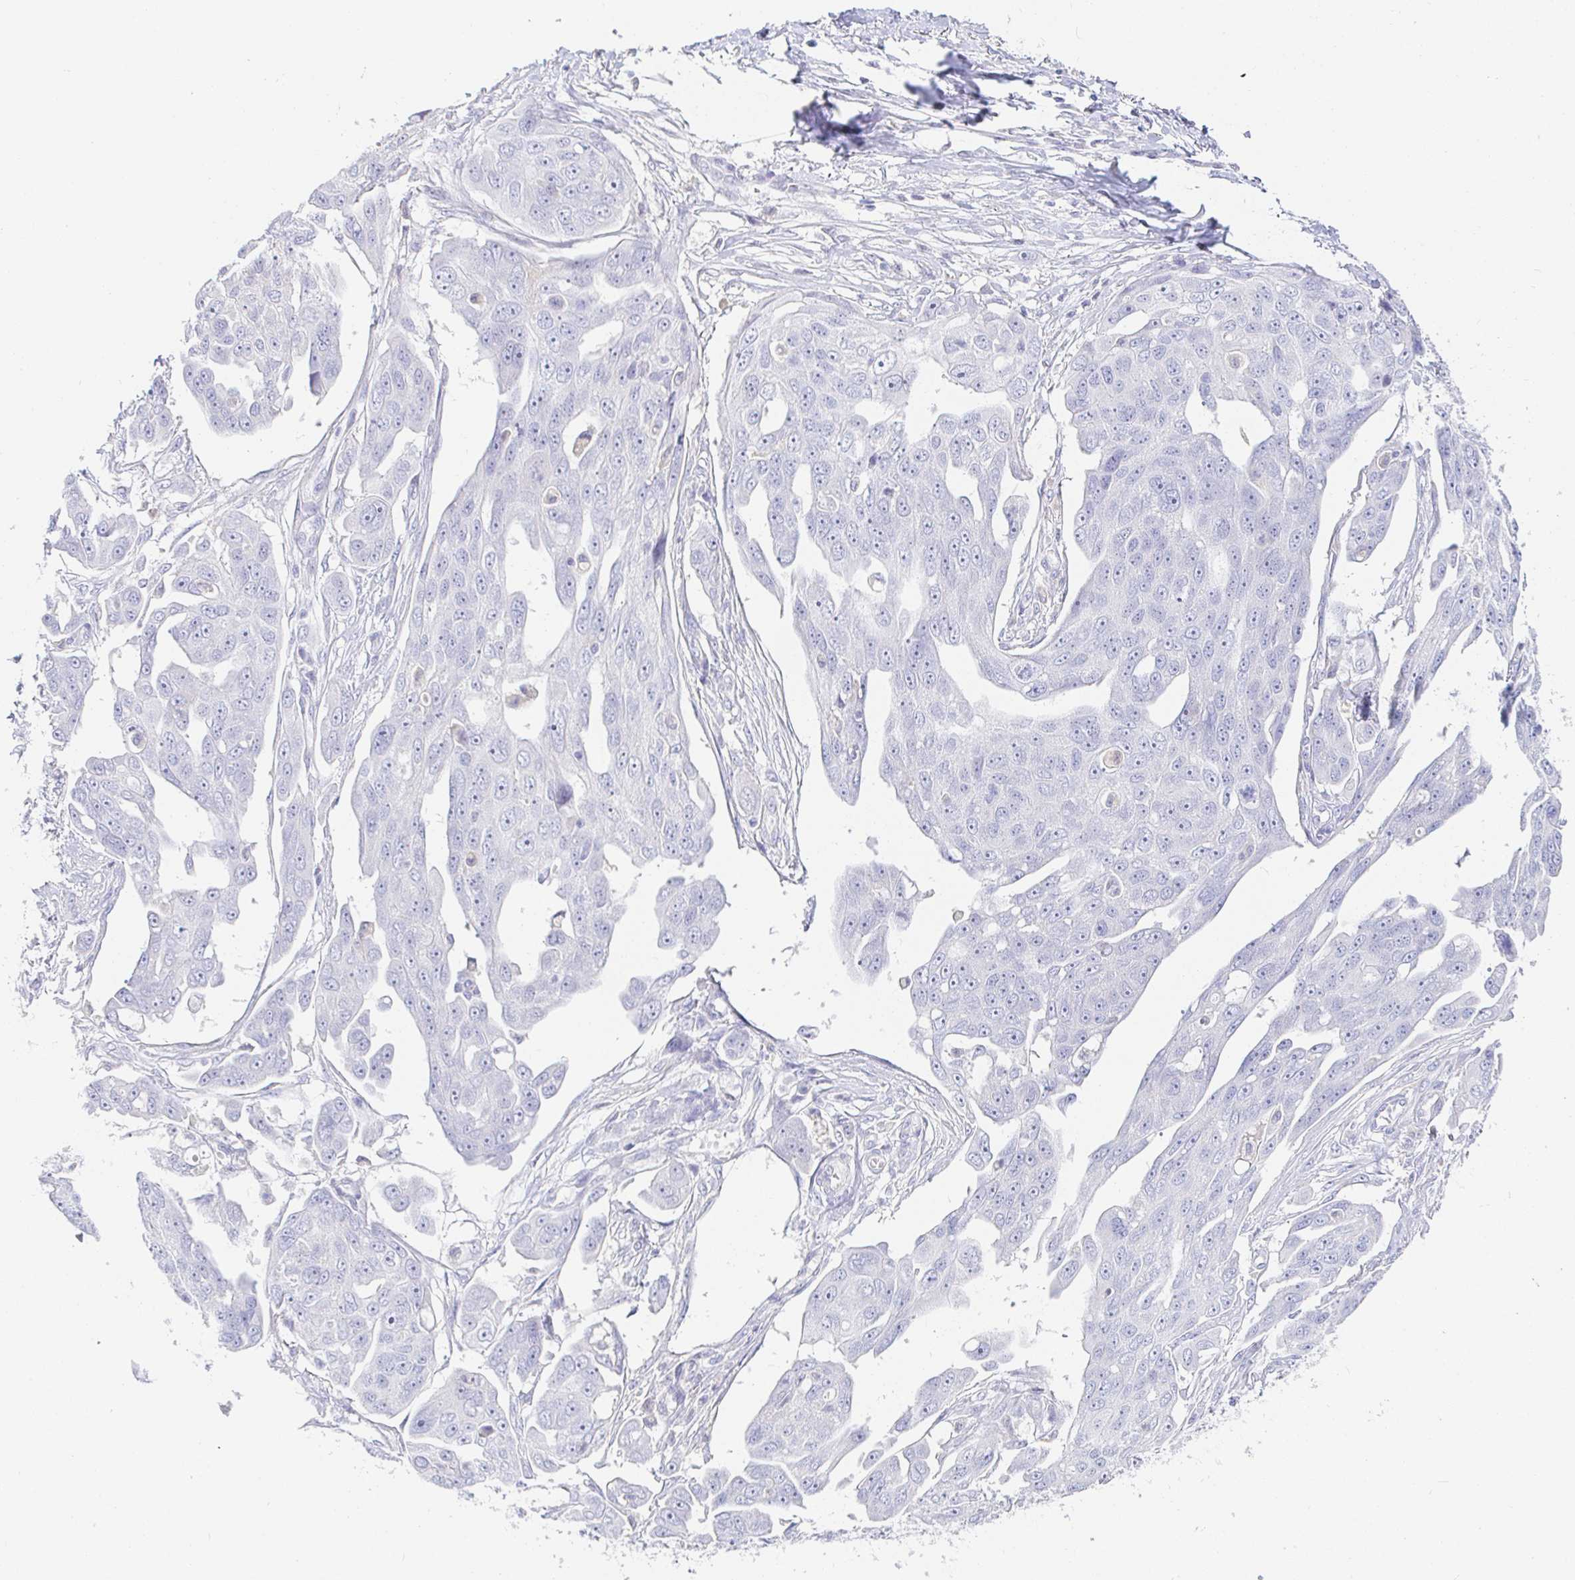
{"staining": {"intensity": "negative", "quantity": "none", "location": "none"}, "tissue": "ovarian cancer", "cell_type": "Tumor cells", "image_type": "cancer", "snomed": [{"axis": "morphology", "description": "Carcinoma, endometroid"}, {"axis": "topography", "description": "Ovary"}], "caption": "Ovarian cancer was stained to show a protein in brown. There is no significant expression in tumor cells.", "gene": "PDE6B", "patient": {"sex": "female", "age": 70}}